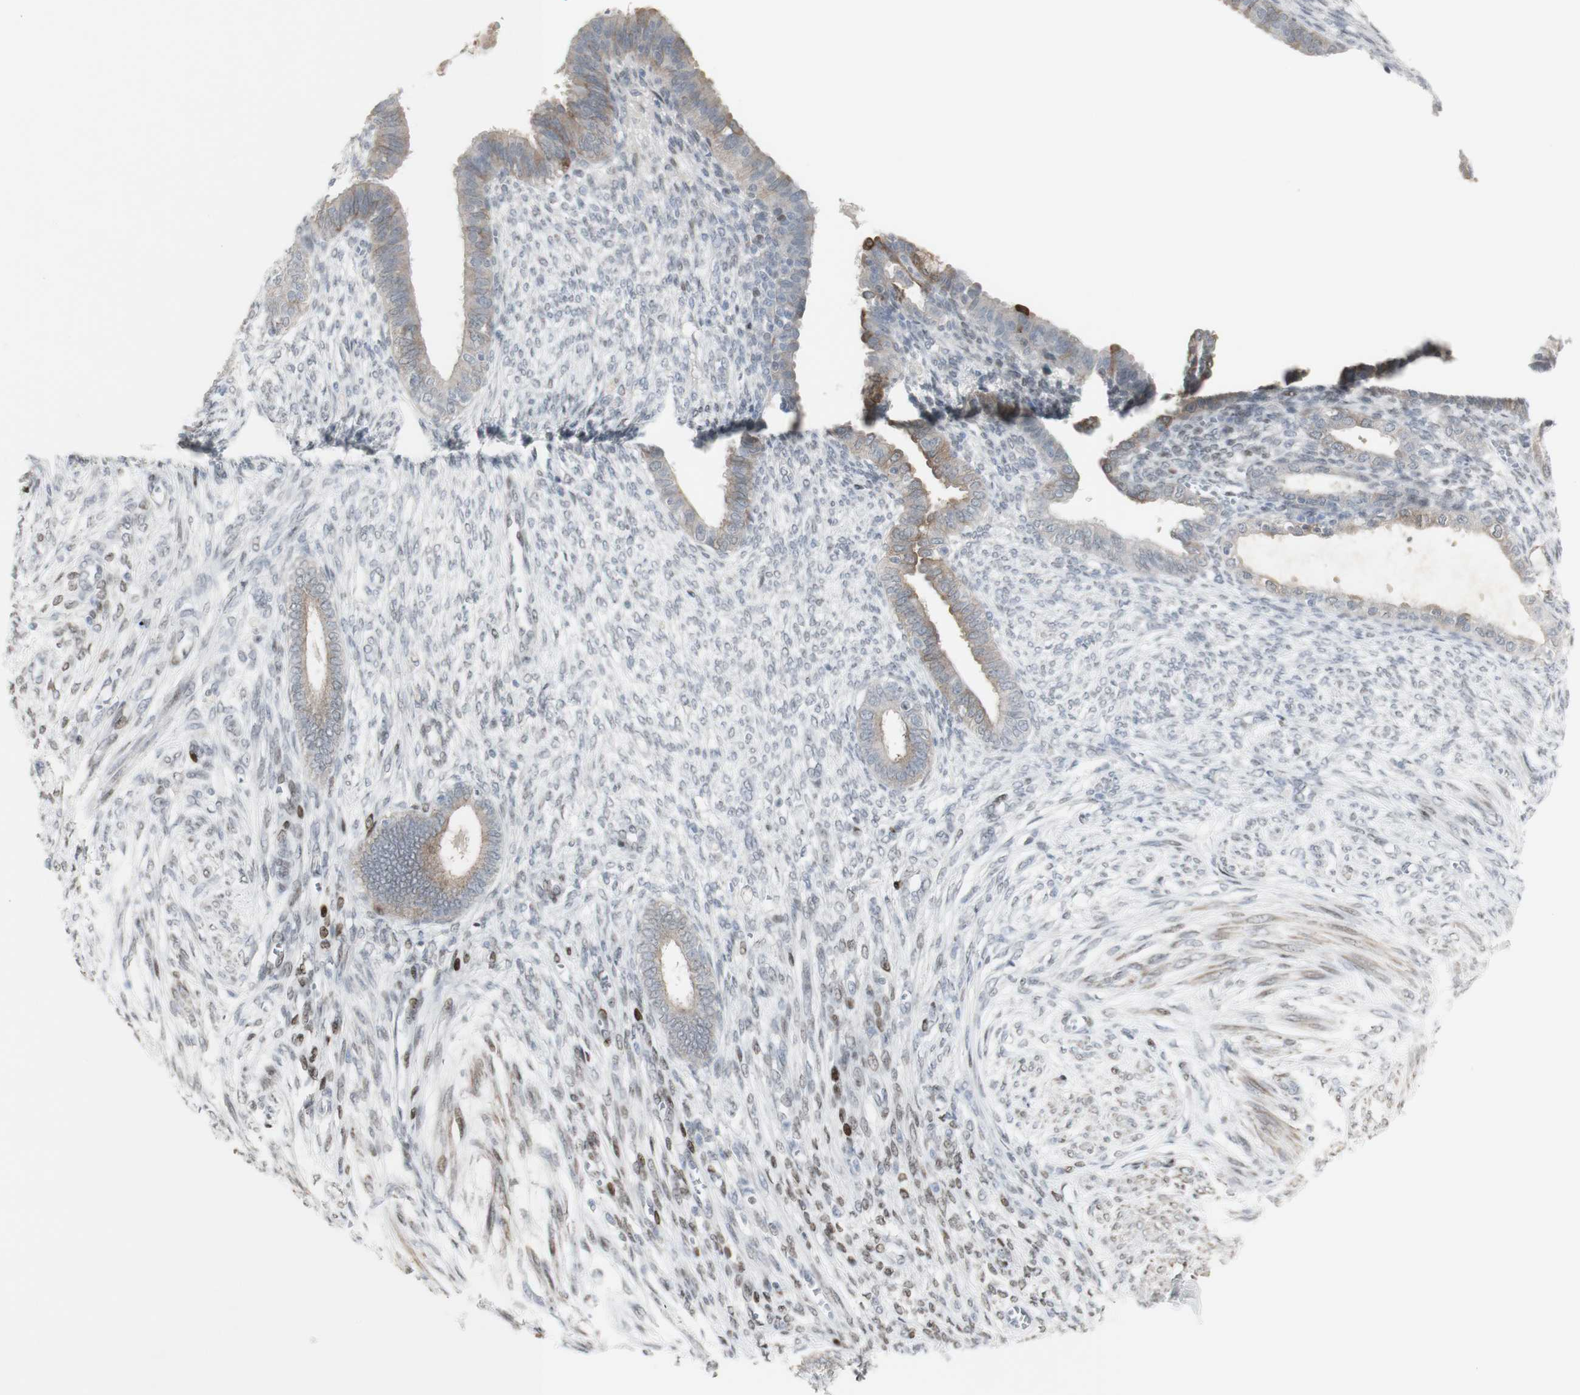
{"staining": {"intensity": "moderate", "quantity": "25%-75%", "location": "nuclear"}, "tissue": "endometrium", "cell_type": "Cells in endometrial stroma", "image_type": "normal", "snomed": [{"axis": "morphology", "description": "Normal tissue, NOS"}, {"axis": "topography", "description": "Endometrium"}], "caption": "Protein analysis of normal endometrium displays moderate nuclear staining in approximately 25%-75% of cells in endometrial stroma. The staining was performed using DAB, with brown indicating positive protein expression. Nuclei are stained blue with hematoxylin.", "gene": "C1orf116", "patient": {"sex": "female", "age": 72}}